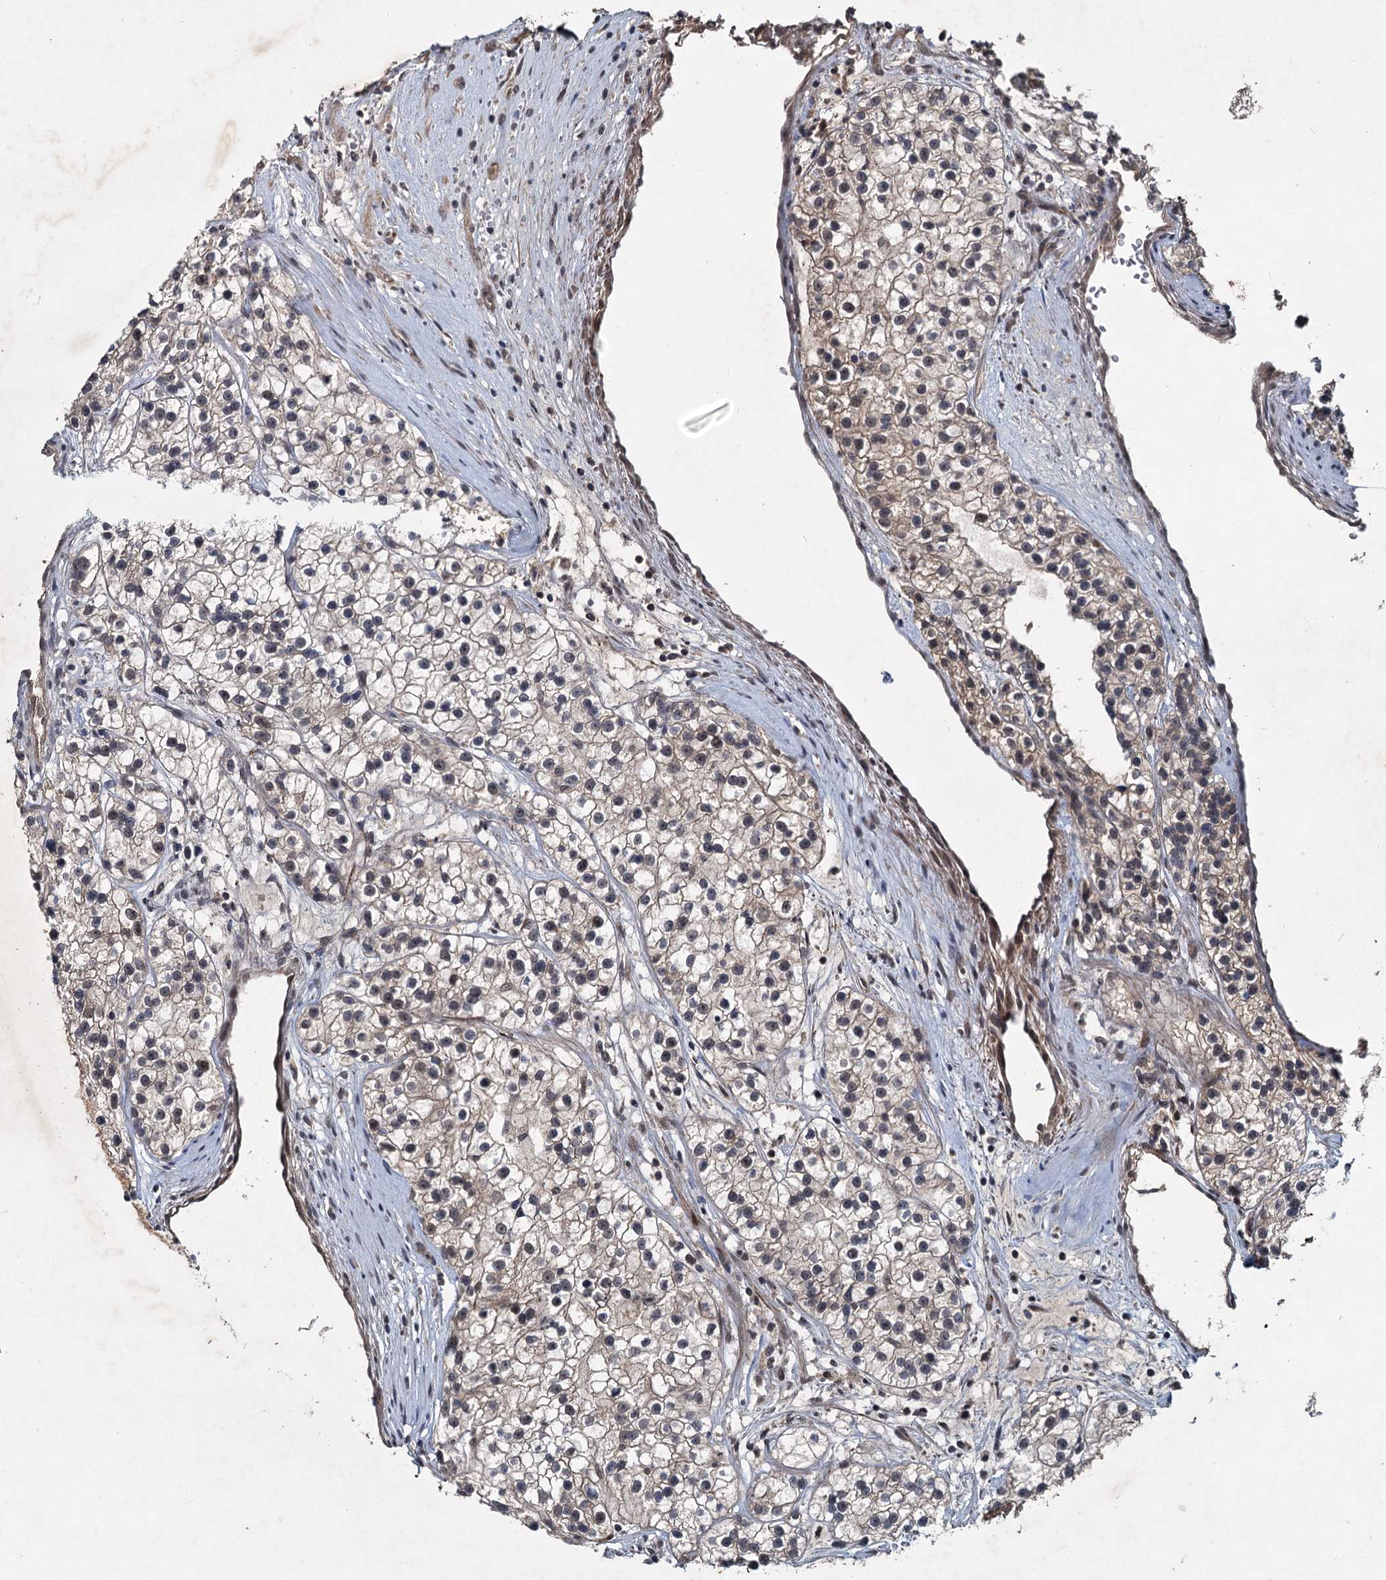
{"staining": {"intensity": "weak", "quantity": "25%-75%", "location": "cytoplasmic/membranous,nuclear"}, "tissue": "renal cancer", "cell_type": "Tumor cells", "image_type": "cancer", "snomed": [{"axis": "morphology", "description": "Adenocarcinoma, NOS"}, {"axis": "topography", "description": "Kidney"}], "caption": "IHC staining of renal cancer (adenocarcinoma), which exhibits low levels of weak cytoplasmic/membranous and nuclear expression in approximately 25%-75% of tumor cells indicating weak cytoplasmic/membranous and nuclear protein staining. The staining was performed using DAB (3,3'-diaminobenzidine) (brown) for protein detection and nuclei were counterstained in hematoxylin (blue).", "gene": "RITA1", "patient": {"sex": "female", "age": 57}}